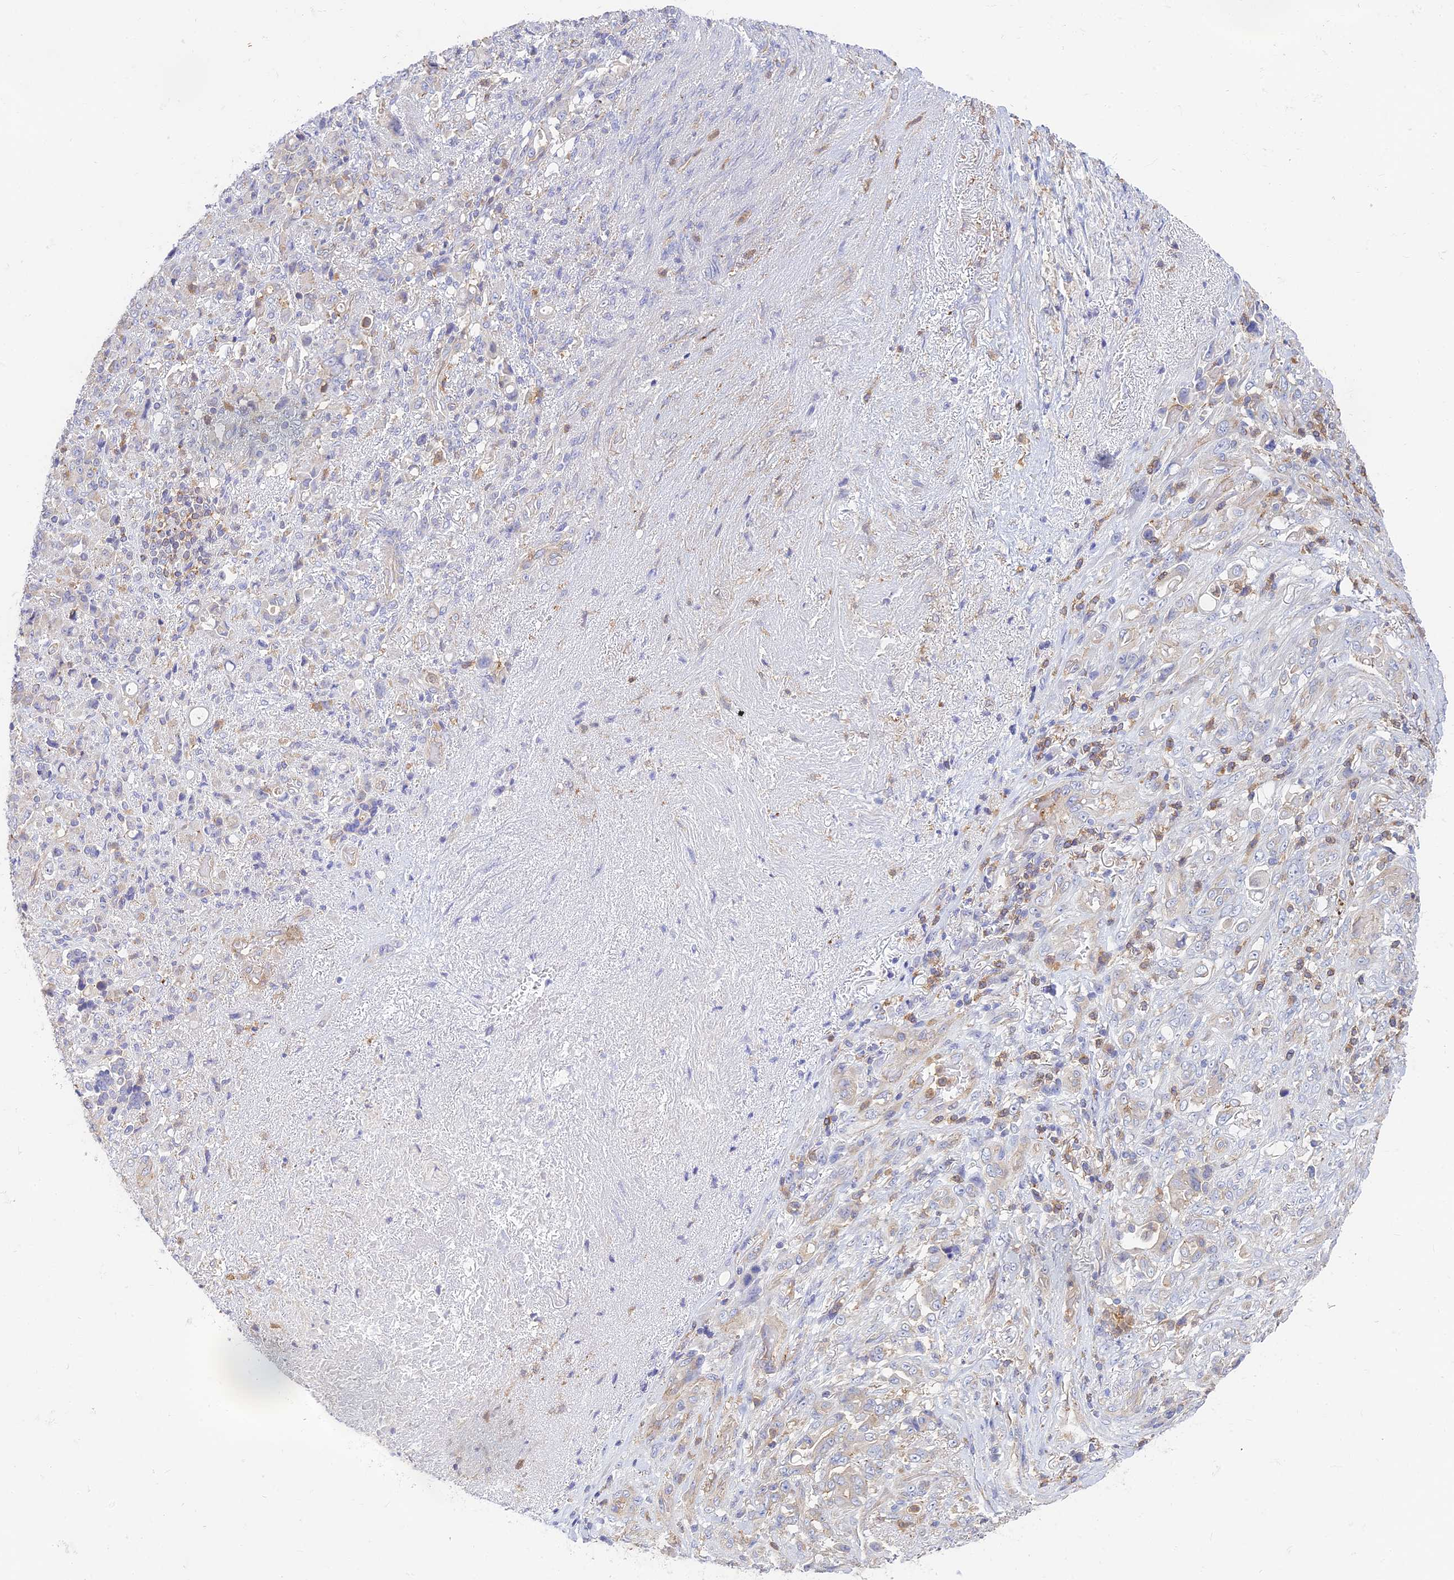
{"staining": {"intensity": "negative", "quantity": "none", "location": "none"}, "tissue": "stomach cancer", "cell_type": "Tumor cells", "image_type": "cancer", "snomed": [{"axis": "morphology", "description": "Normal tissue, NOS"}, {"axis": "morphology", "description": "Adenocarcinoma, NOS"}, {"axis": "topography", "description": "Stomach"}], "caption": "Immunohistochemistry of human stomach cancer demonstrates no staining in tumor cells.", "gene": "STRN4", "patient": {"sex": "female", "age": 79}}